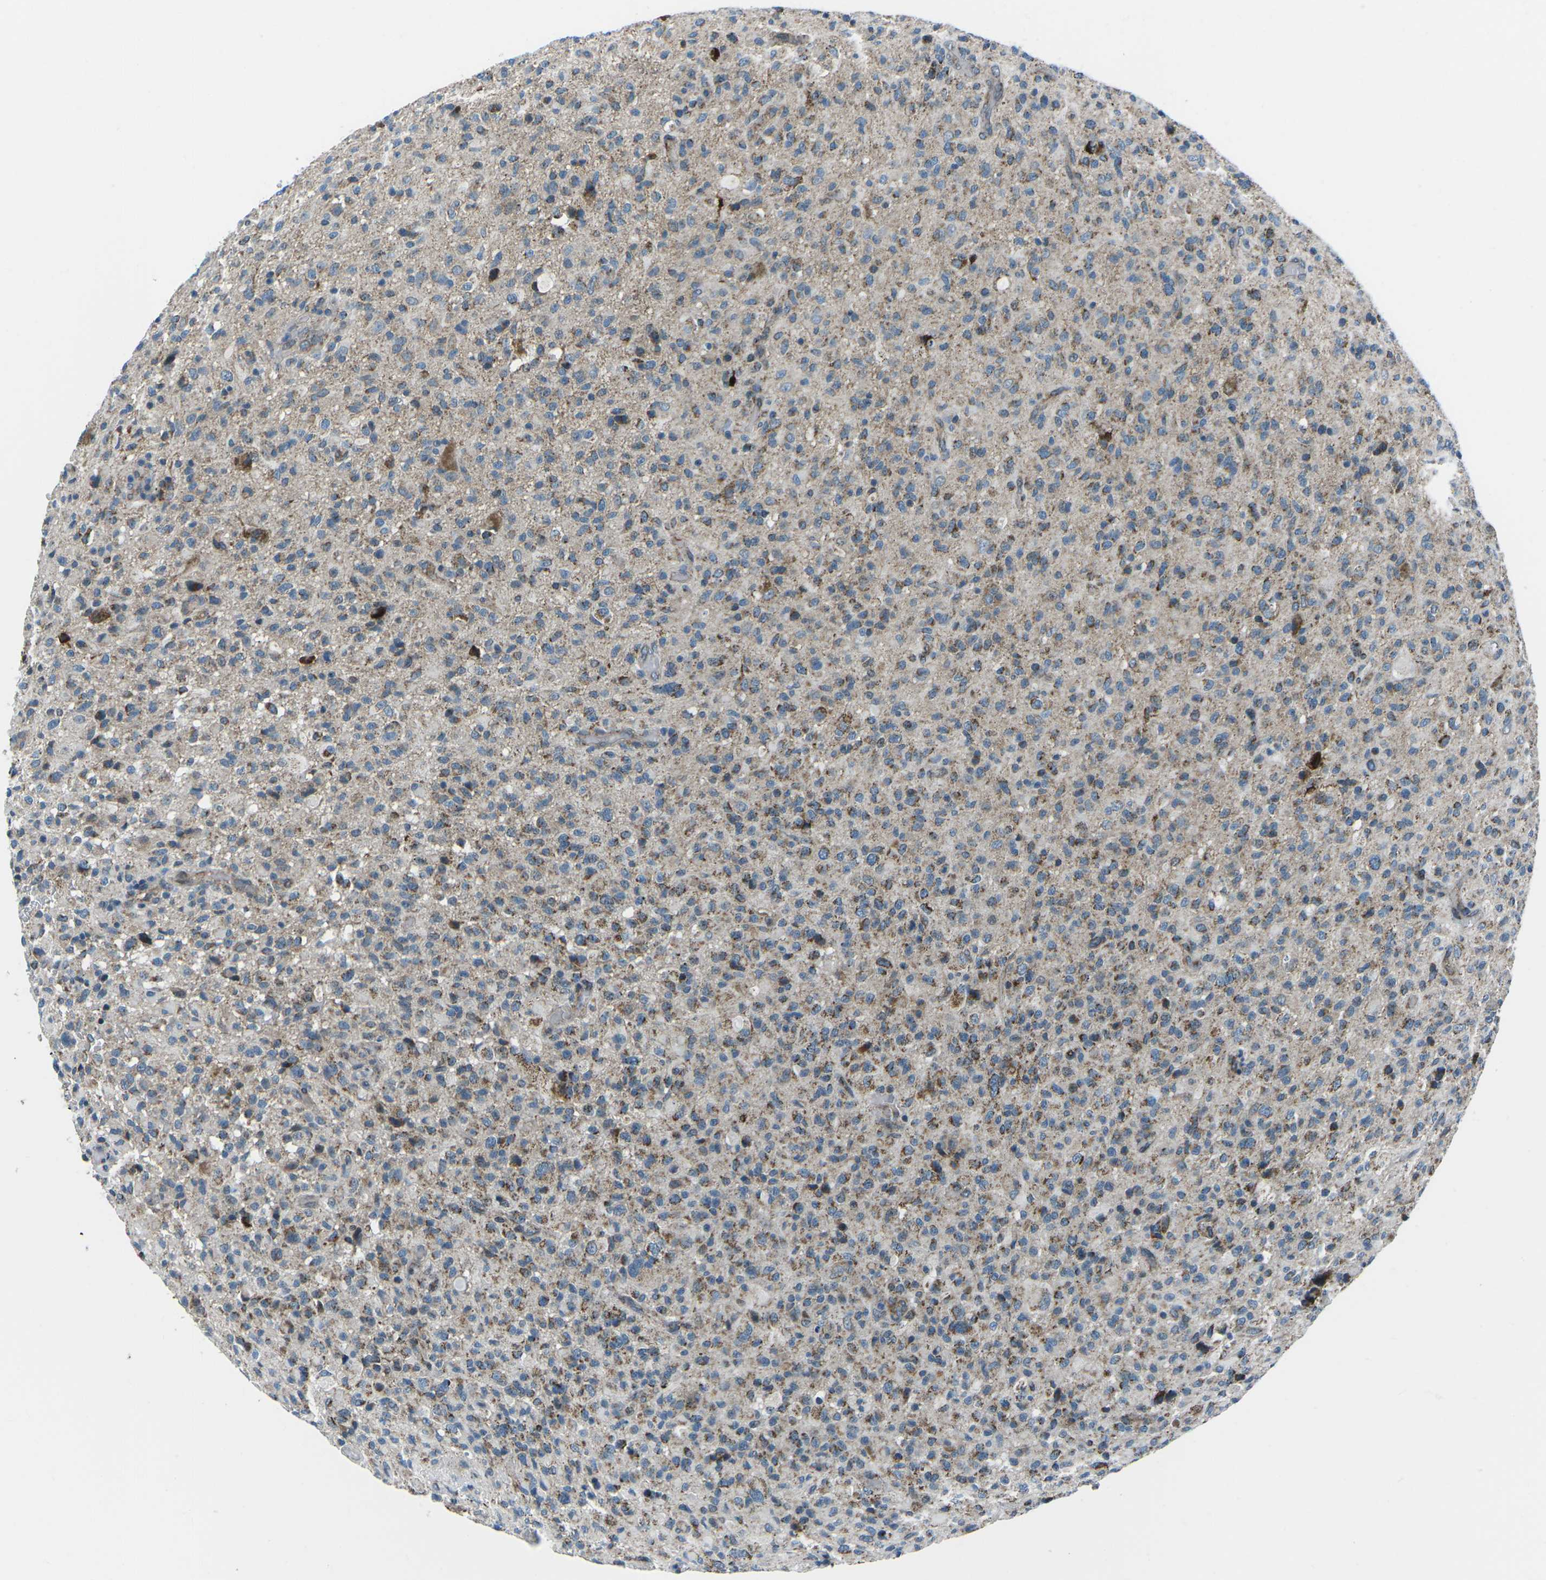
{"staining": {"intensity": "moderate", "quantity": "25%-75%", "location": "cytoplasmic/membranous"}, "tissue": "glioma", "cell_type": "Tumor cells", "image_type": "cancer", "snomed": [{"axis": "morphology", "description": "Glioma, malignant, High grade"}, {"axis": "topography", "description": "Brain"}], "caption": "This photomicrograph displays immunohistochemistry (IHC) staining of high-grade glioma (malignant), with medium moderate cytoplasmic/membranous expression in about 25%-75% of tumor cells.", "gene": "RFESD", "patient": {"sex": "male", "age": 71}}